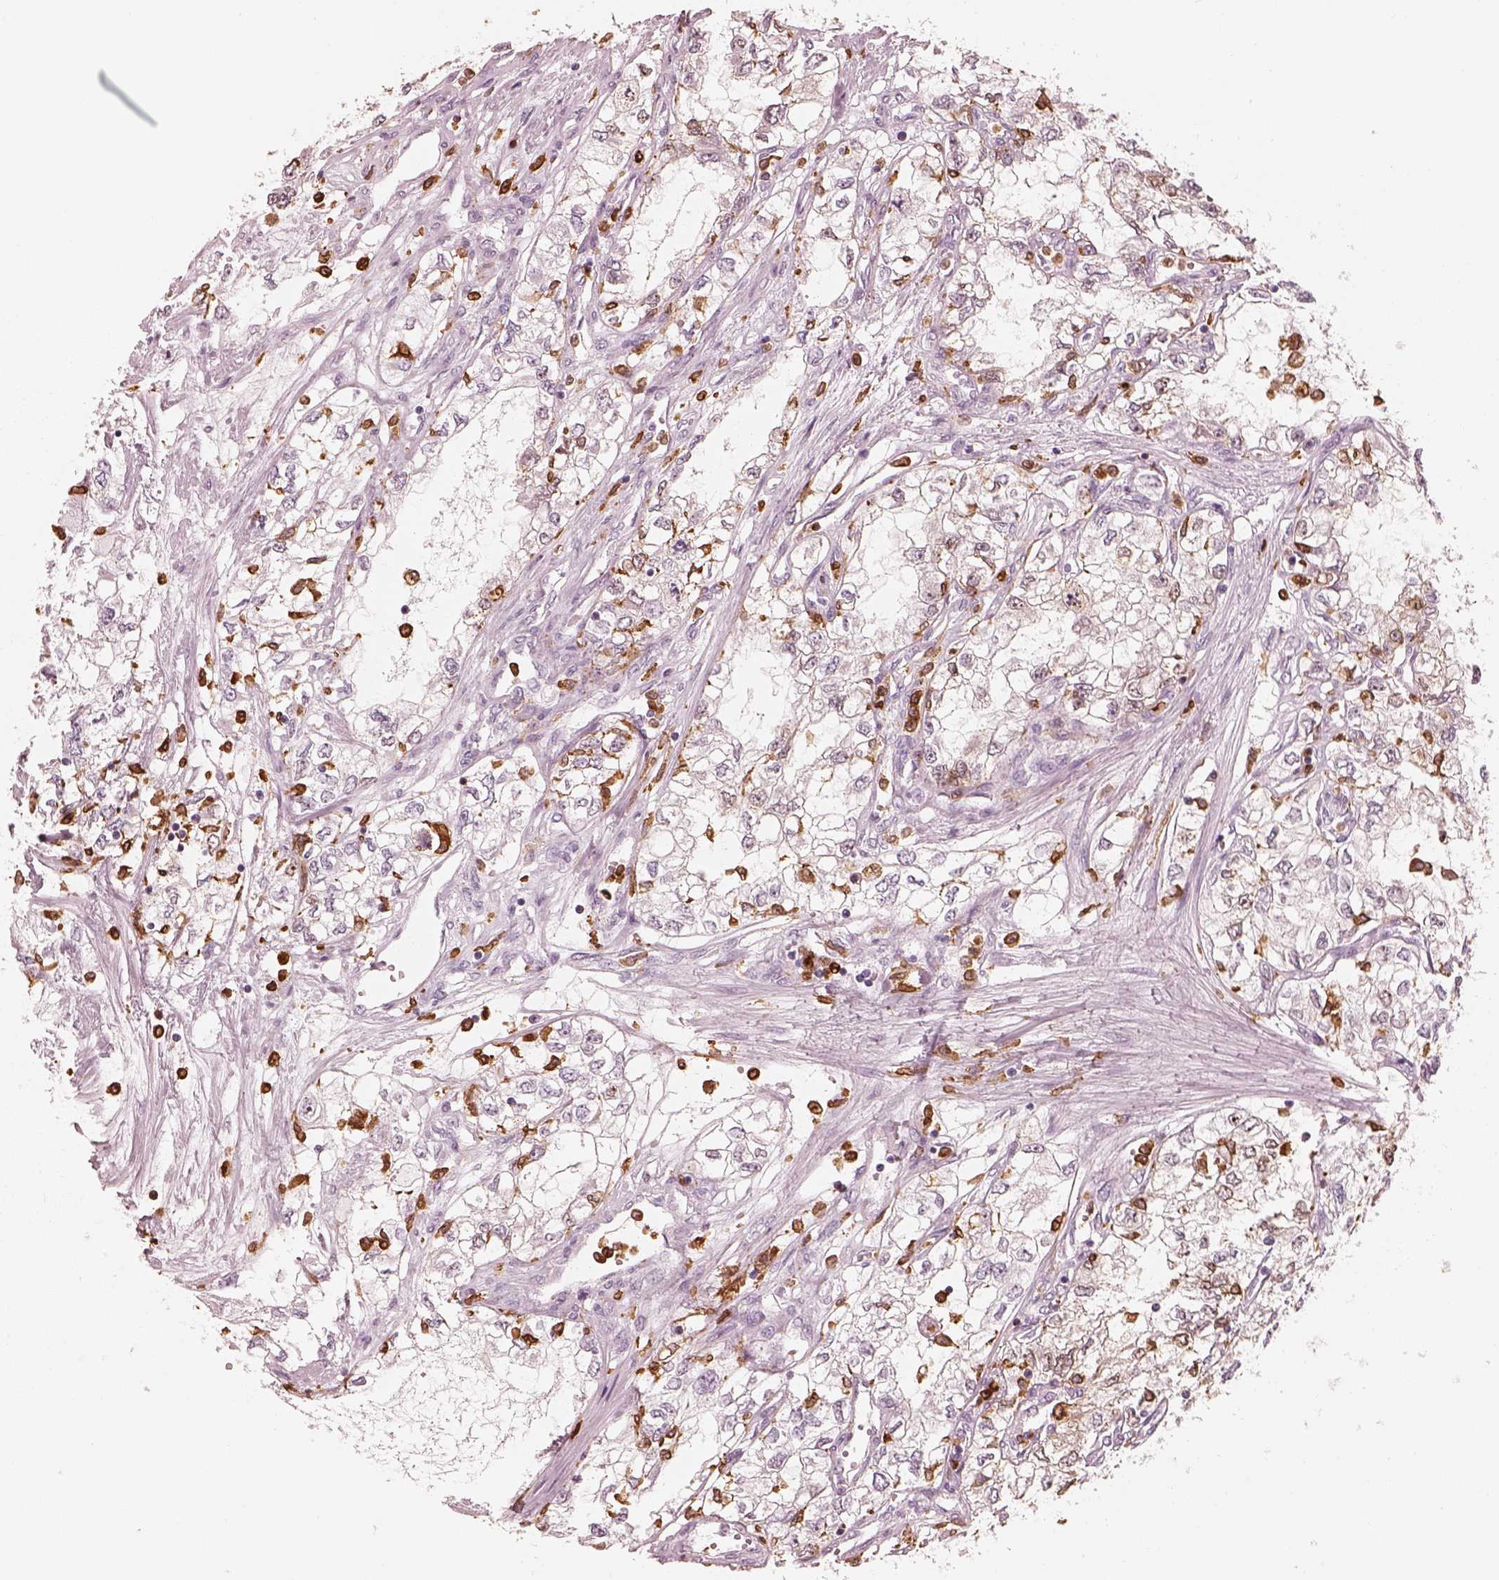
{"staining": {"intensity": "moderate", "quantity": "<25%", "location": "nuclear"}, "tissue": "renal cancer", "cell_type": "Tumor cells", "image_type": "cancer", "snomed": [{"axis": "morphology", "description": "Adenocarcinoma, NOS"}, {"axis": "topography", "description": "Kidney"}], "caption": "Tumor cells exhibit low levels of moderate nuclear positivity in approximately <25% of cells in renal cancer (adenocarcinoma). (Brightfield microscopy of DAB IHC at high magnification).", "gene": "ALOX5", "patient": {"sex": "female", "age": 59}}